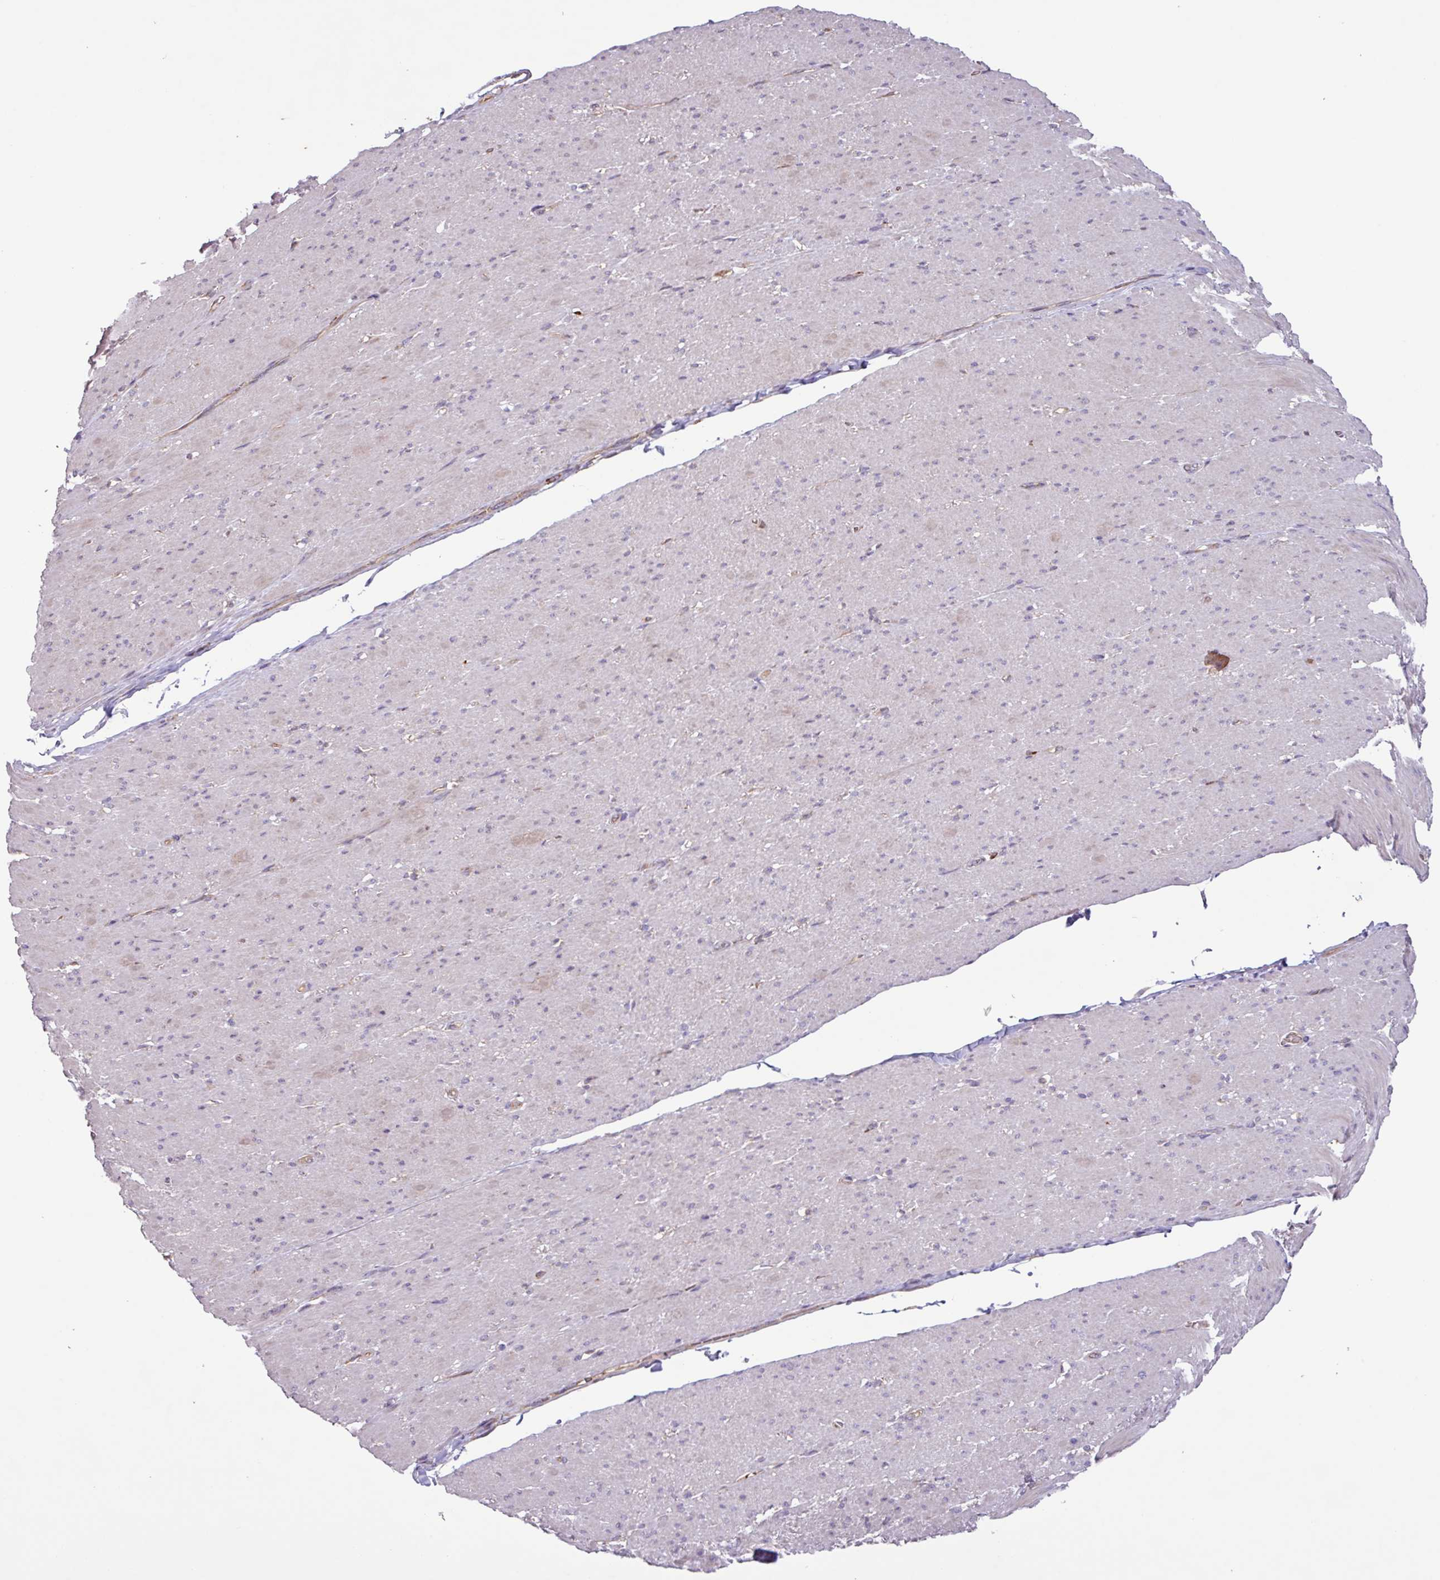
{"staining": {"intensity": "negative", "quantity": "none", "location": "none"}, "tissue": "smooth muscle", "cell_type": "Smooth muscle cells", "image_type": "normal", "snomed": [{"axis": "morphology", "description": "Normal tissue, NOS"}, {"axis": "topography", "description": "Smooth muscle"}, {"axis": "topography", "description": "Rectum"}], "caption": "This is an IHC micrograph of unremarkable smooth muscle. There is no expression in smooth muscle cells.", "gene": "PTPRQ", "patient": {"sex": "male", "age": 53}}